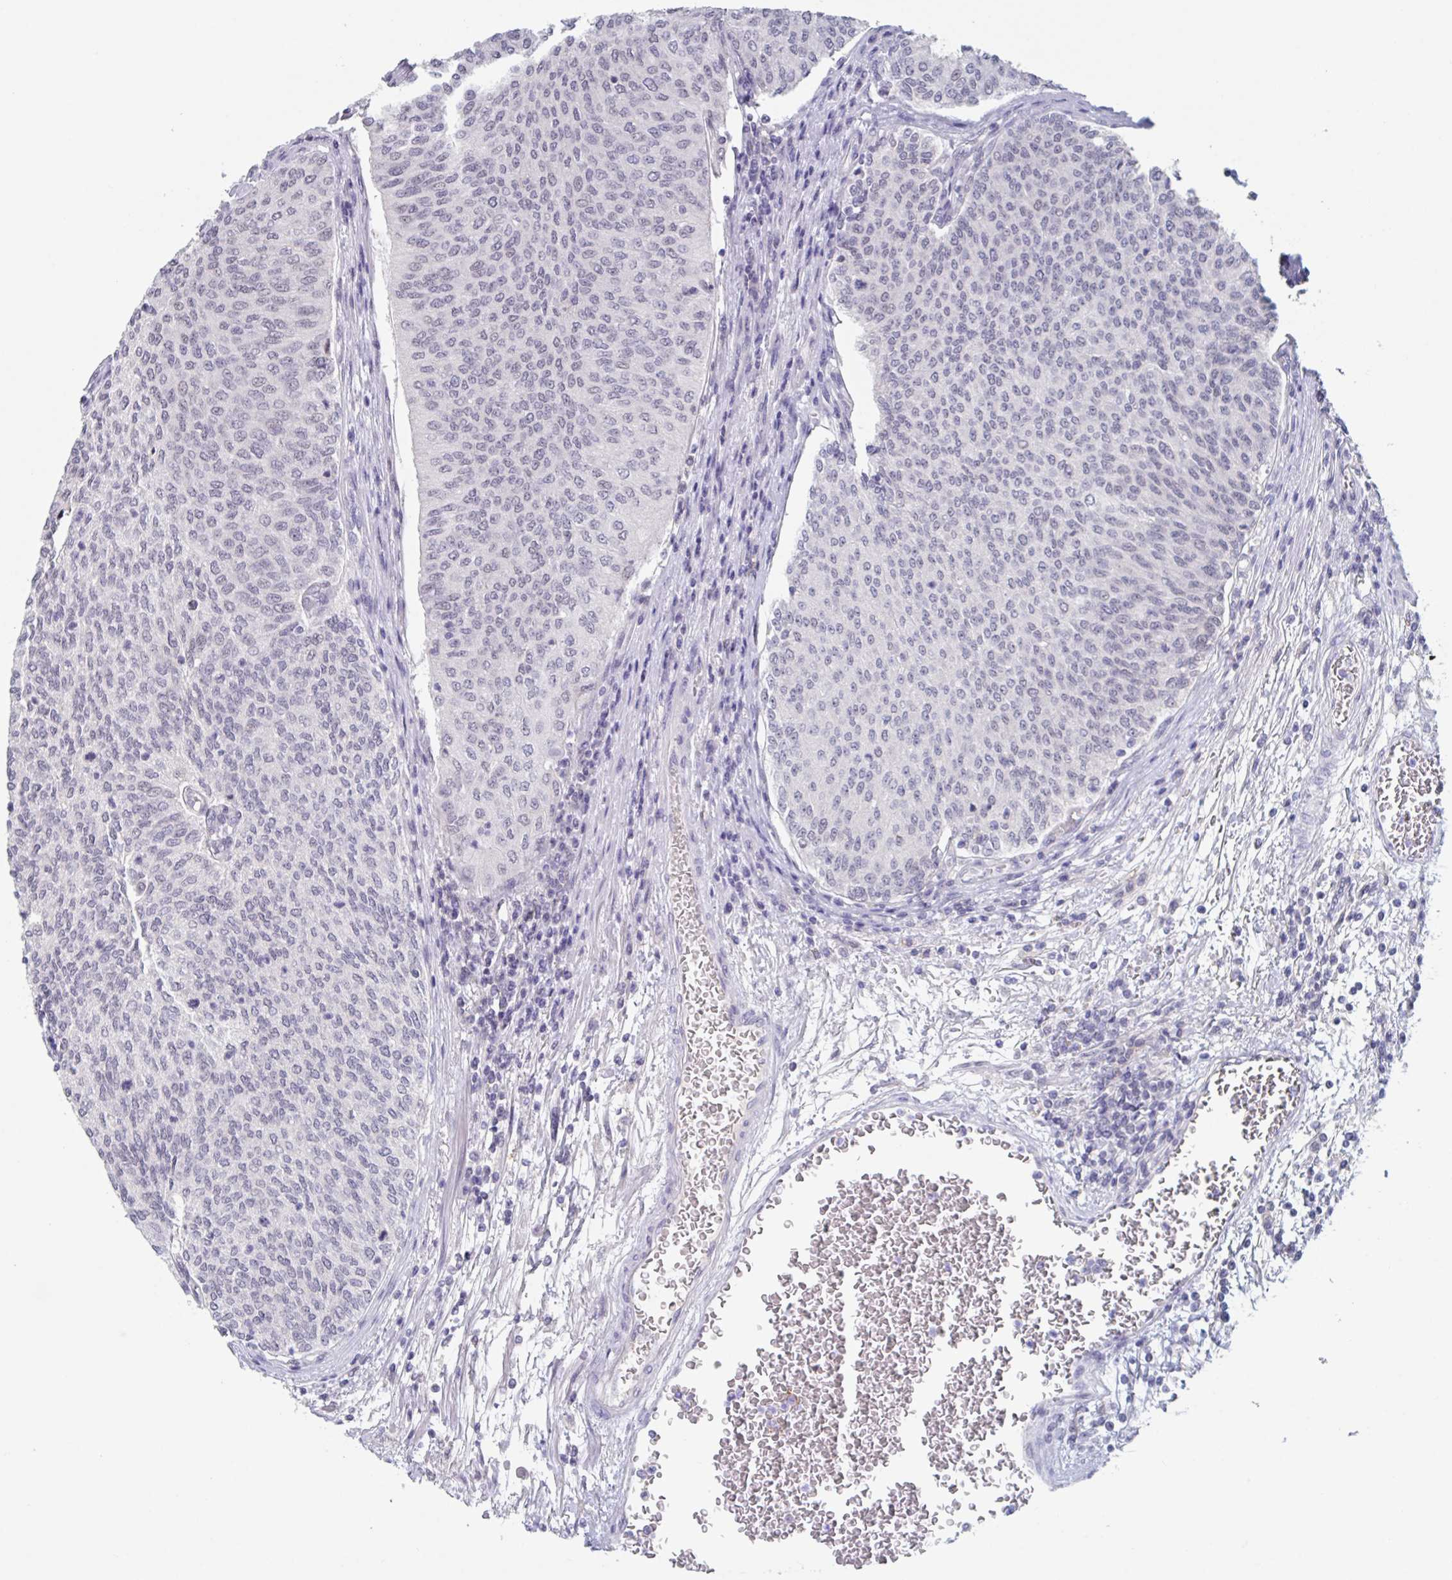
{"staining": {"intensity": "negative", "quantity": "none", "location": "none"}, "tissue": "urothelial cancer", "cell_type": "Tumor cells", "image_type": "cancer", "snomed": [{"axis": "morphology", "description": "Urothelial carcinoma, High grade"}, {"axis": "topography", "description": "Urinary bladder"}], "caption": "Immunohistochemistry image of neoplastic tissue: human urothelial cancer stained with DAB (3,3'-diaminobenzidine) displays no significant protein staining in tumor cells.", "gene": "KDM4D", "patient": {"sex": "female", "age": 79}}